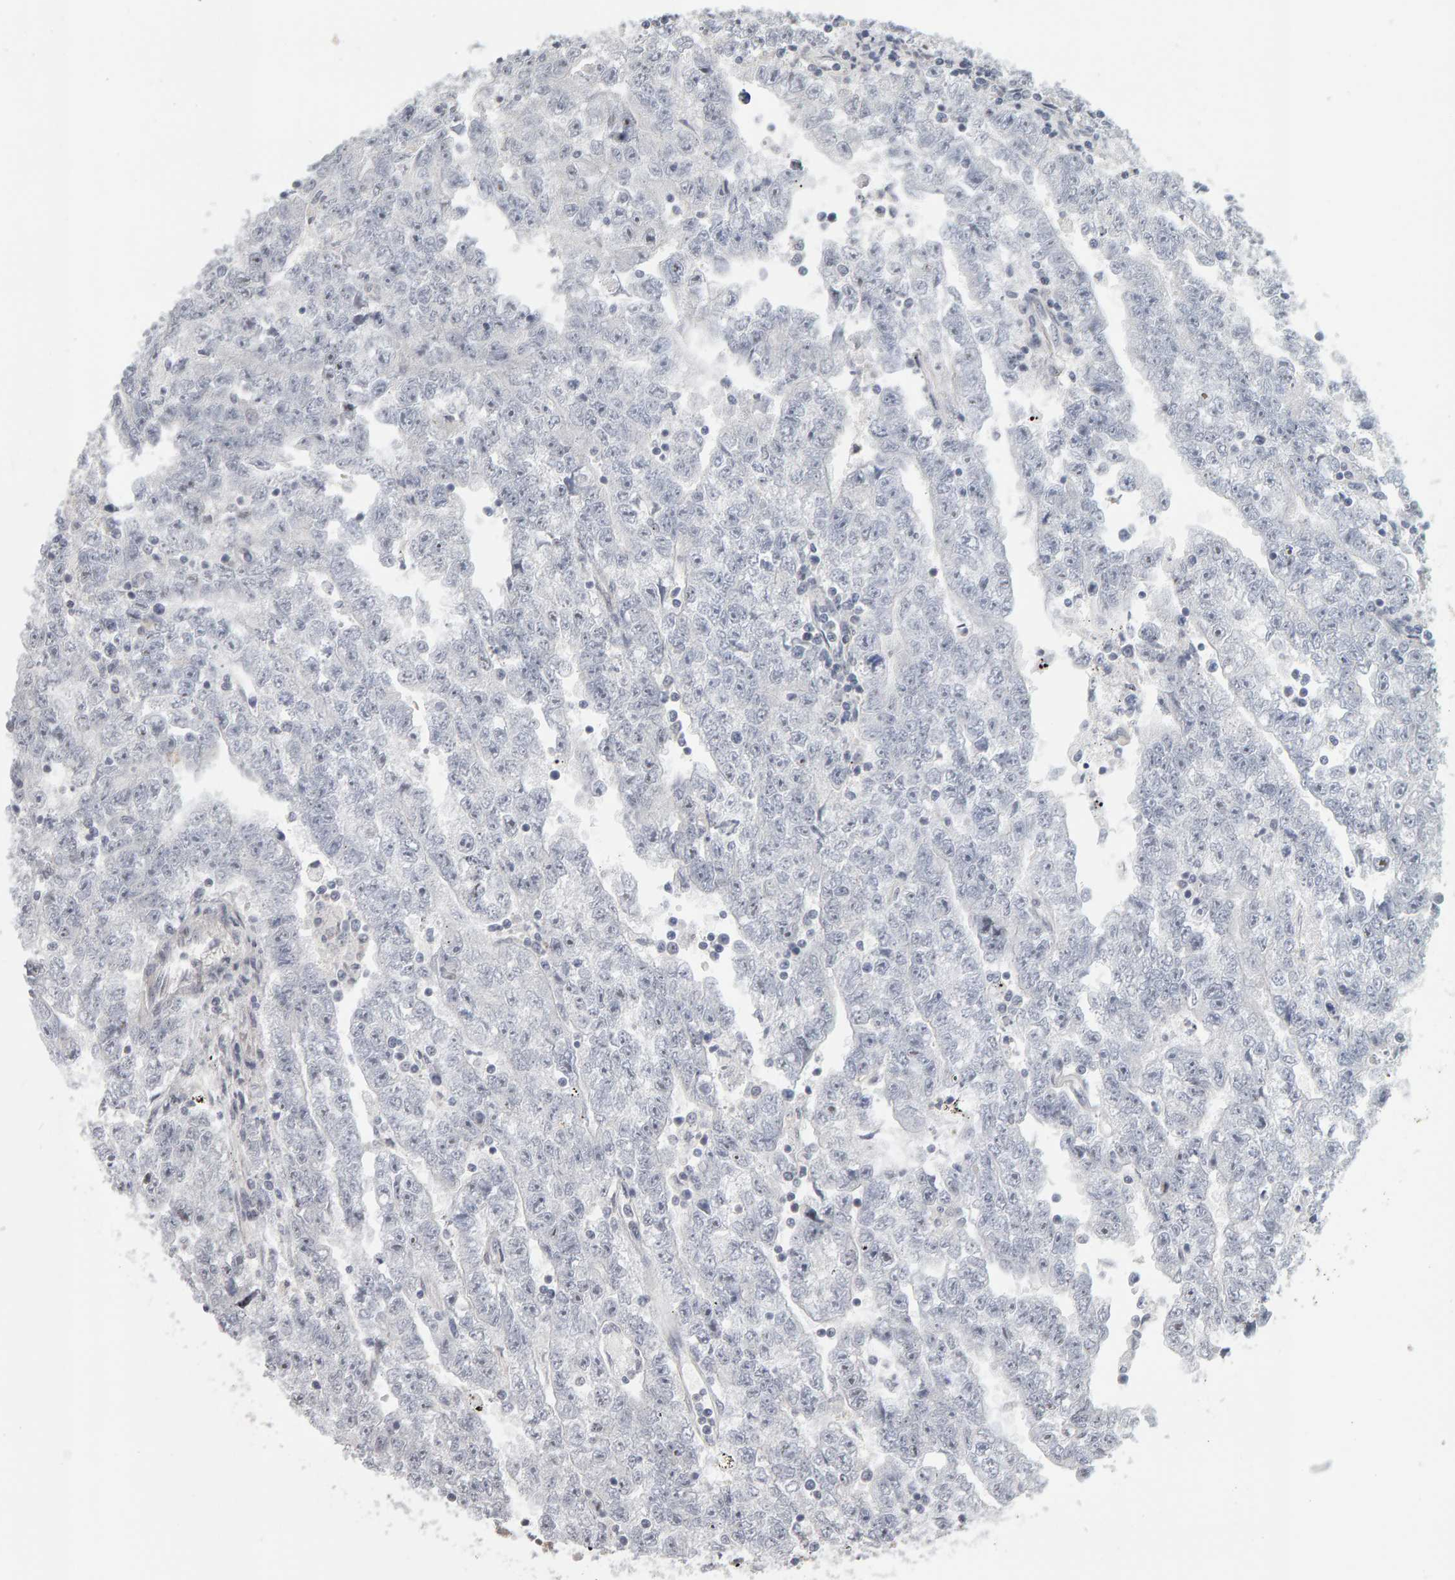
{"staining": {"intensity": "negative", "quantity": "none", "location": "none"}, "tissue": "testis cancer", "cell_type": "Tumor cells", "image_type": "cancer", "snomed": [{"axis": "morphology", "description": "Carcinoma, Embryonal, NOS"}, {"axis": "topography", "description": "Testis"}], "caption": "Immunohistochemical staining of human testis cancer shows no significant staining in tumor cells.", "gene": "MSRA", "patient": {"sex": "male", "age": 25}}